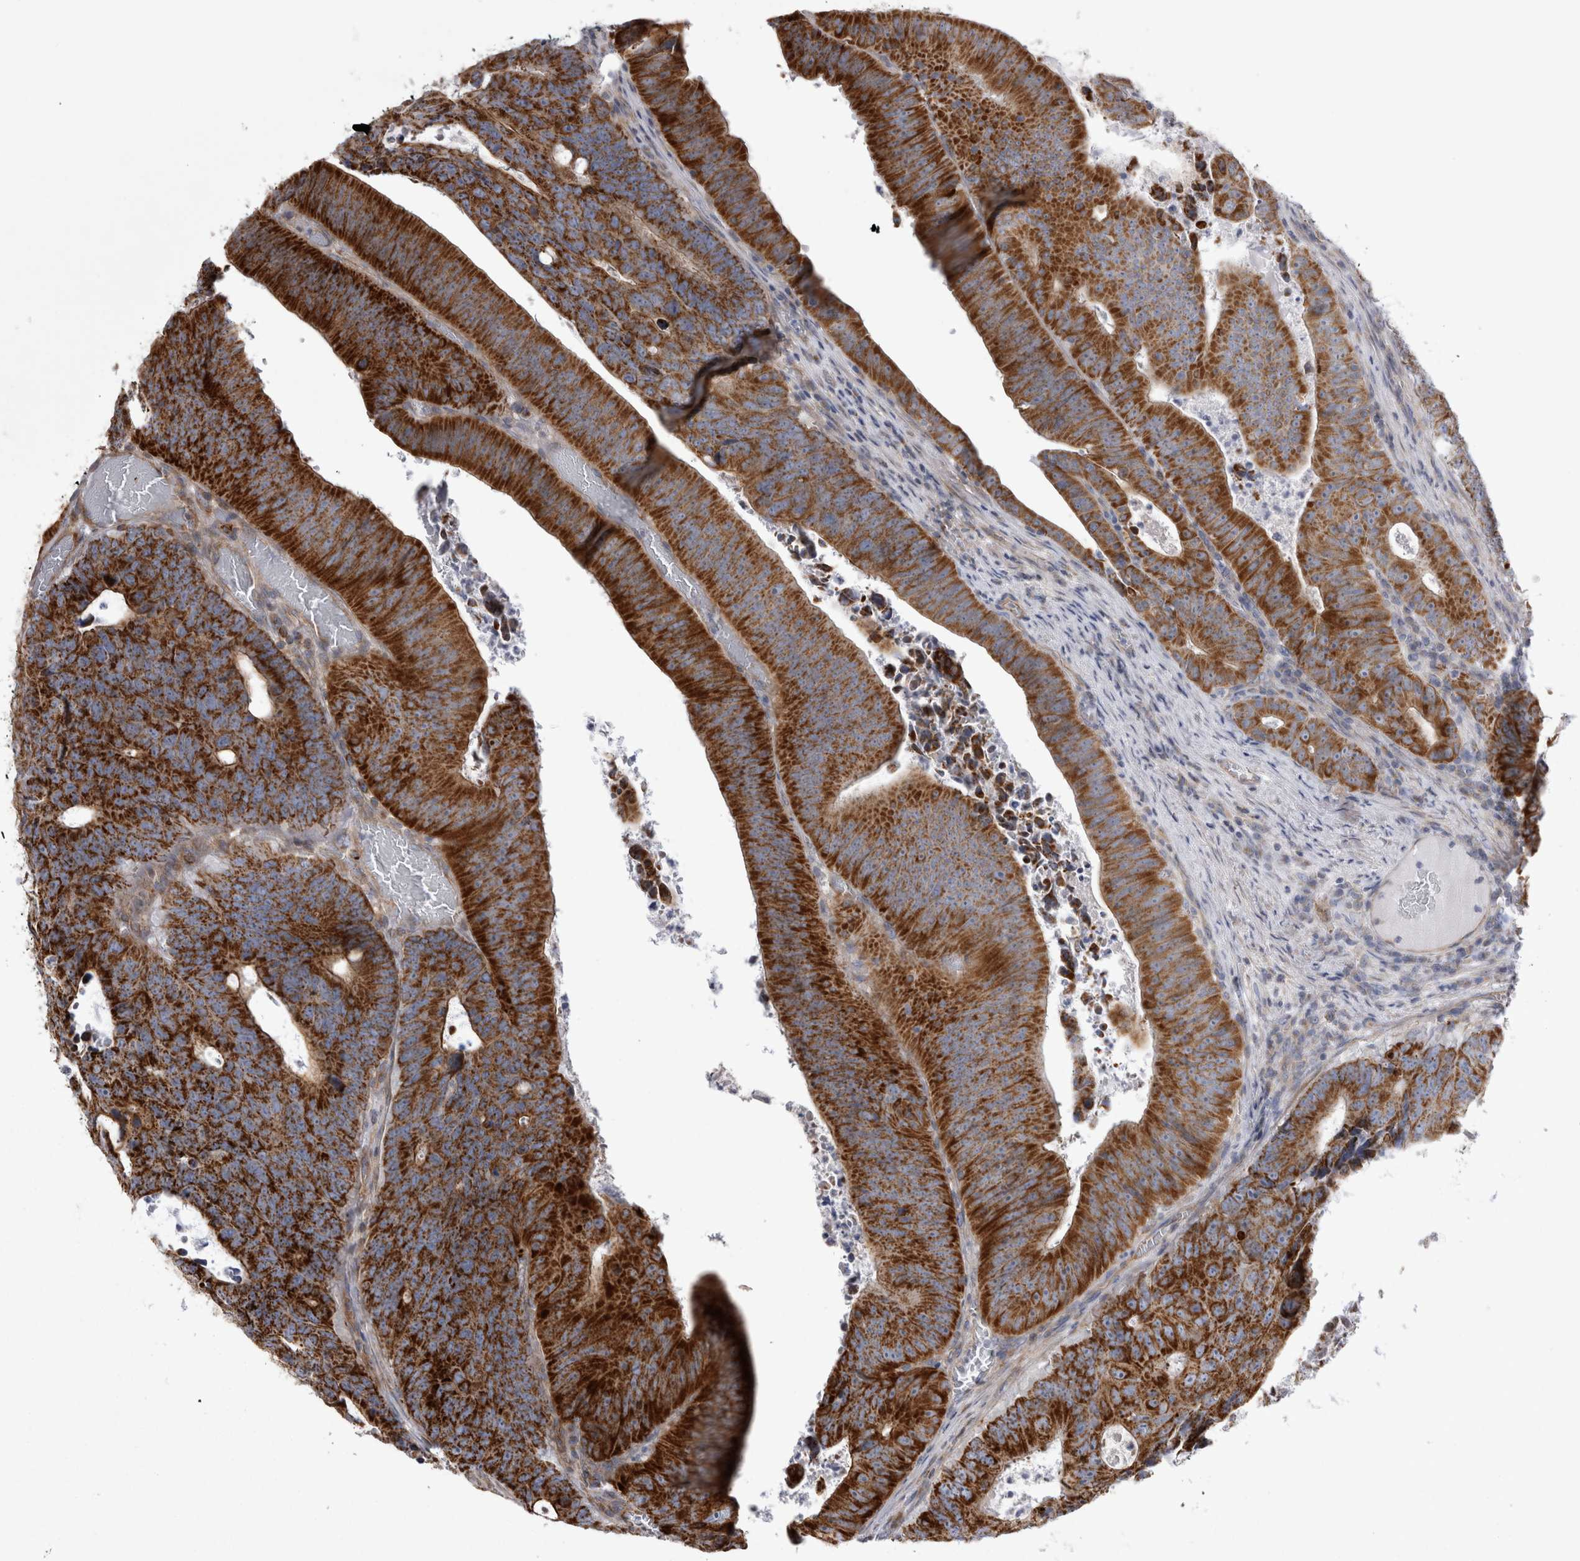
{"staining": {"intensity": "strong", "quantity": ">75%", "location": "cytoplasmic/membranous"}, "tissue": "colorectal cancer", "cell_type": "Tumor cells", "image_type": "cancer", "snomed": [{"axis": "morphology", "description": "Adenocarcinoma, NOS"}, {"axis": "topography", "description": "Colon"}], "caption": "Immunohistochemistry (IHC) micrograph of human colorectal adenocarcinoma stained for a protein (brown), which demonstrates high levels of strong cytoplasmic/membranous positivity in about >75% of tumor cells.", "gene": "TSPOAP1", "patient": {"sex": "male", "age": 87}}